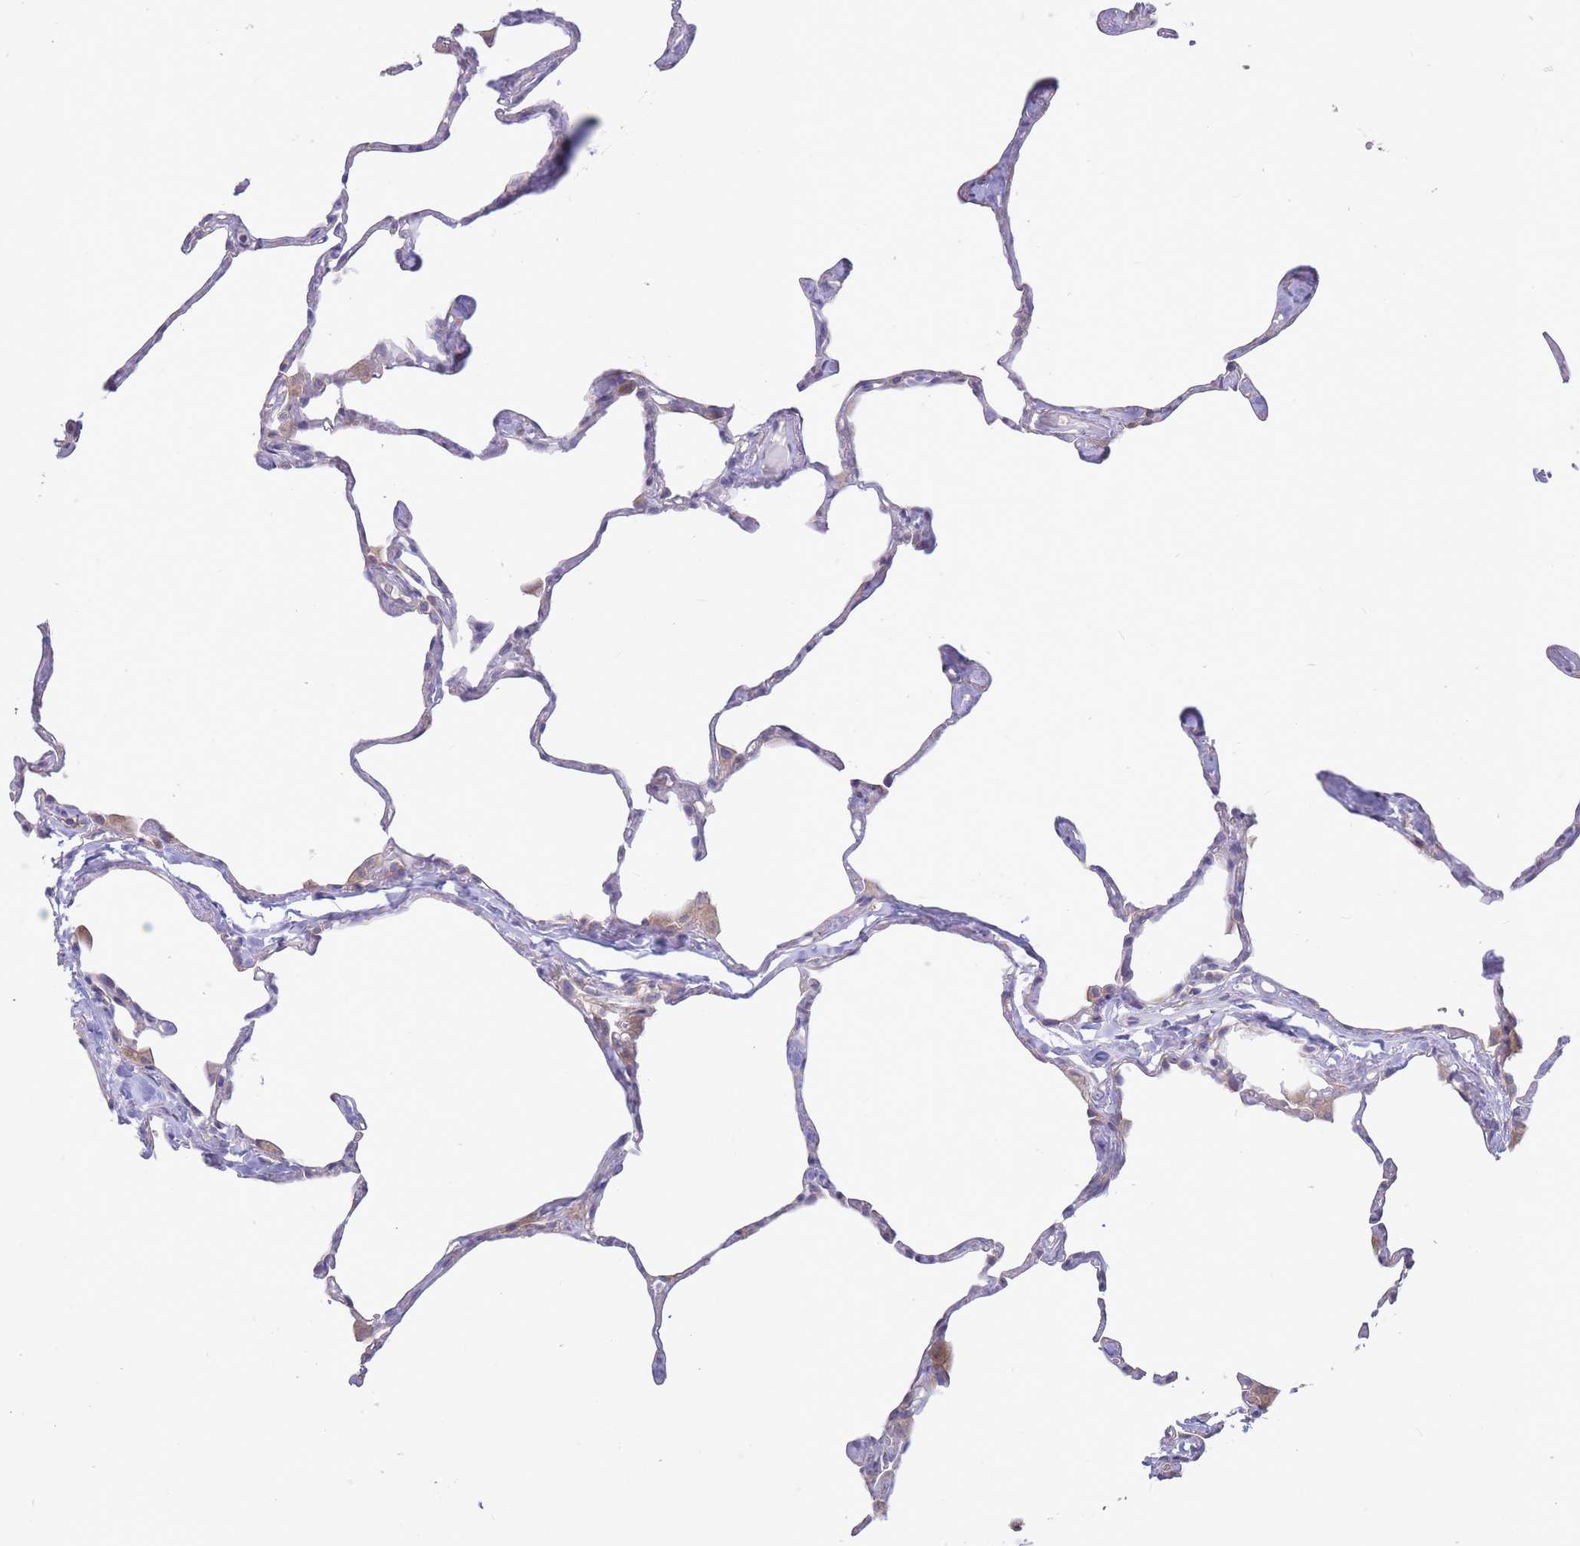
{"staining": {"intensity": "negative", "quantity": "none", "location": "none"}, "tissue": "lung", "cell_type": "Alveolar cells", "image_type": "normal", "snomed": [{"axis": "morphology", "description": "Normal tissue, NOS"}, {"axis": "topography", "description": "Lung"}], "caption": "Immunohistochemical staining of normal human lung reveals no significant positivity in alveolar cells.", "gene": "ALS2CL", "patient": {"sex": "male", "age": 65}}